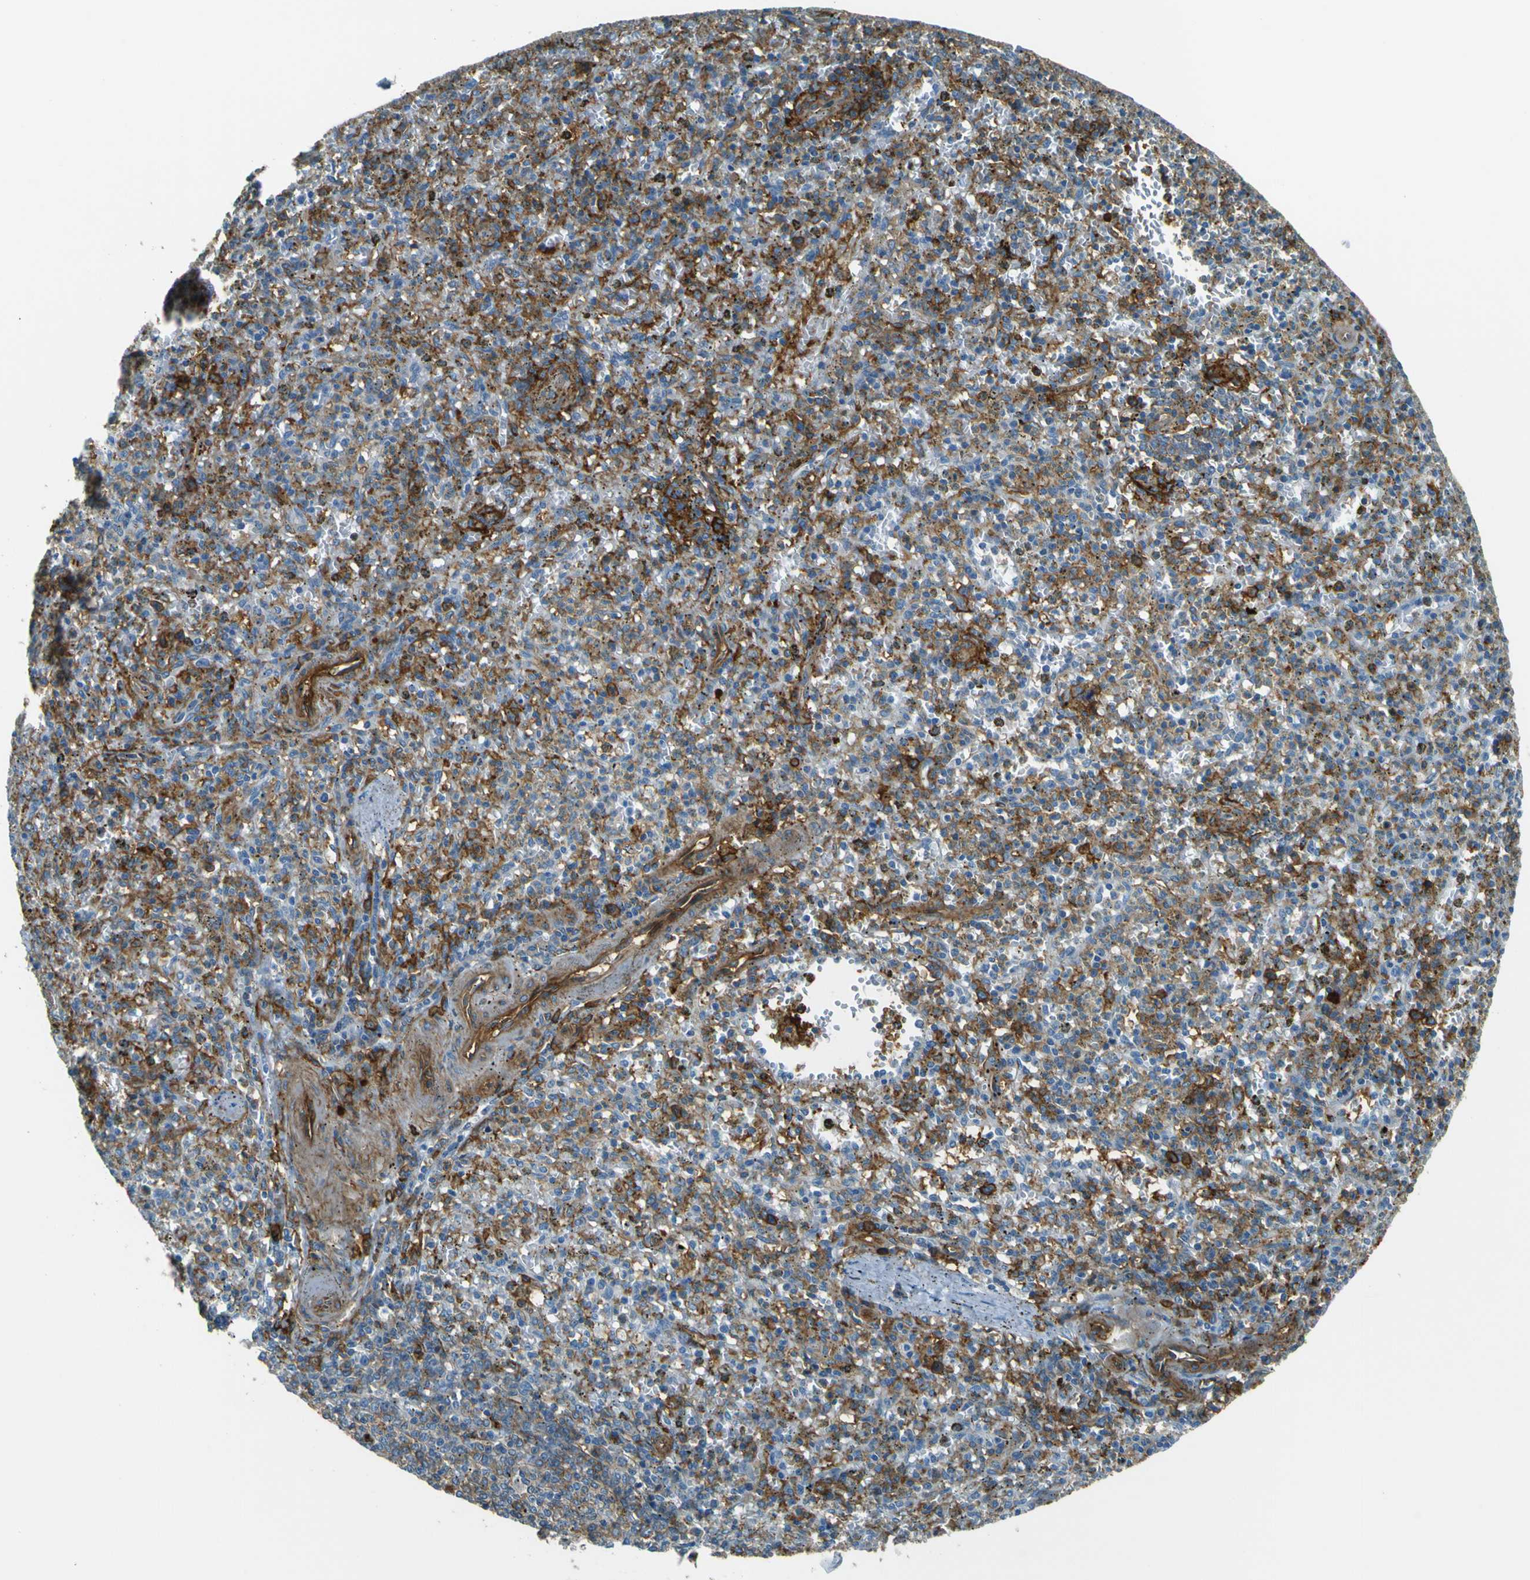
{"staining": {"intensity": "moderate", "quantity": "25%-75%", "location": "cytoplasmic/membranous"}, "tissue": "spleen", "cell_type": "Cells in red pulp", "image_type": "normal", "snomed": [{"axis": "morphology", "description": "Normal tissue, NOS"}, {"axis": "topography", "description": "Spleen"}], "caption": "Spleen was stained to show a protein in brown. There is medium levels of moderate cytoplasmic/membranous expression in approximately 25%-75% of cells in red pulp. (Brightfield microscopy of DAB IHC at high magnification).", "gene": "ENTPD1", "patient": {"sex": "male", "age": 72}}